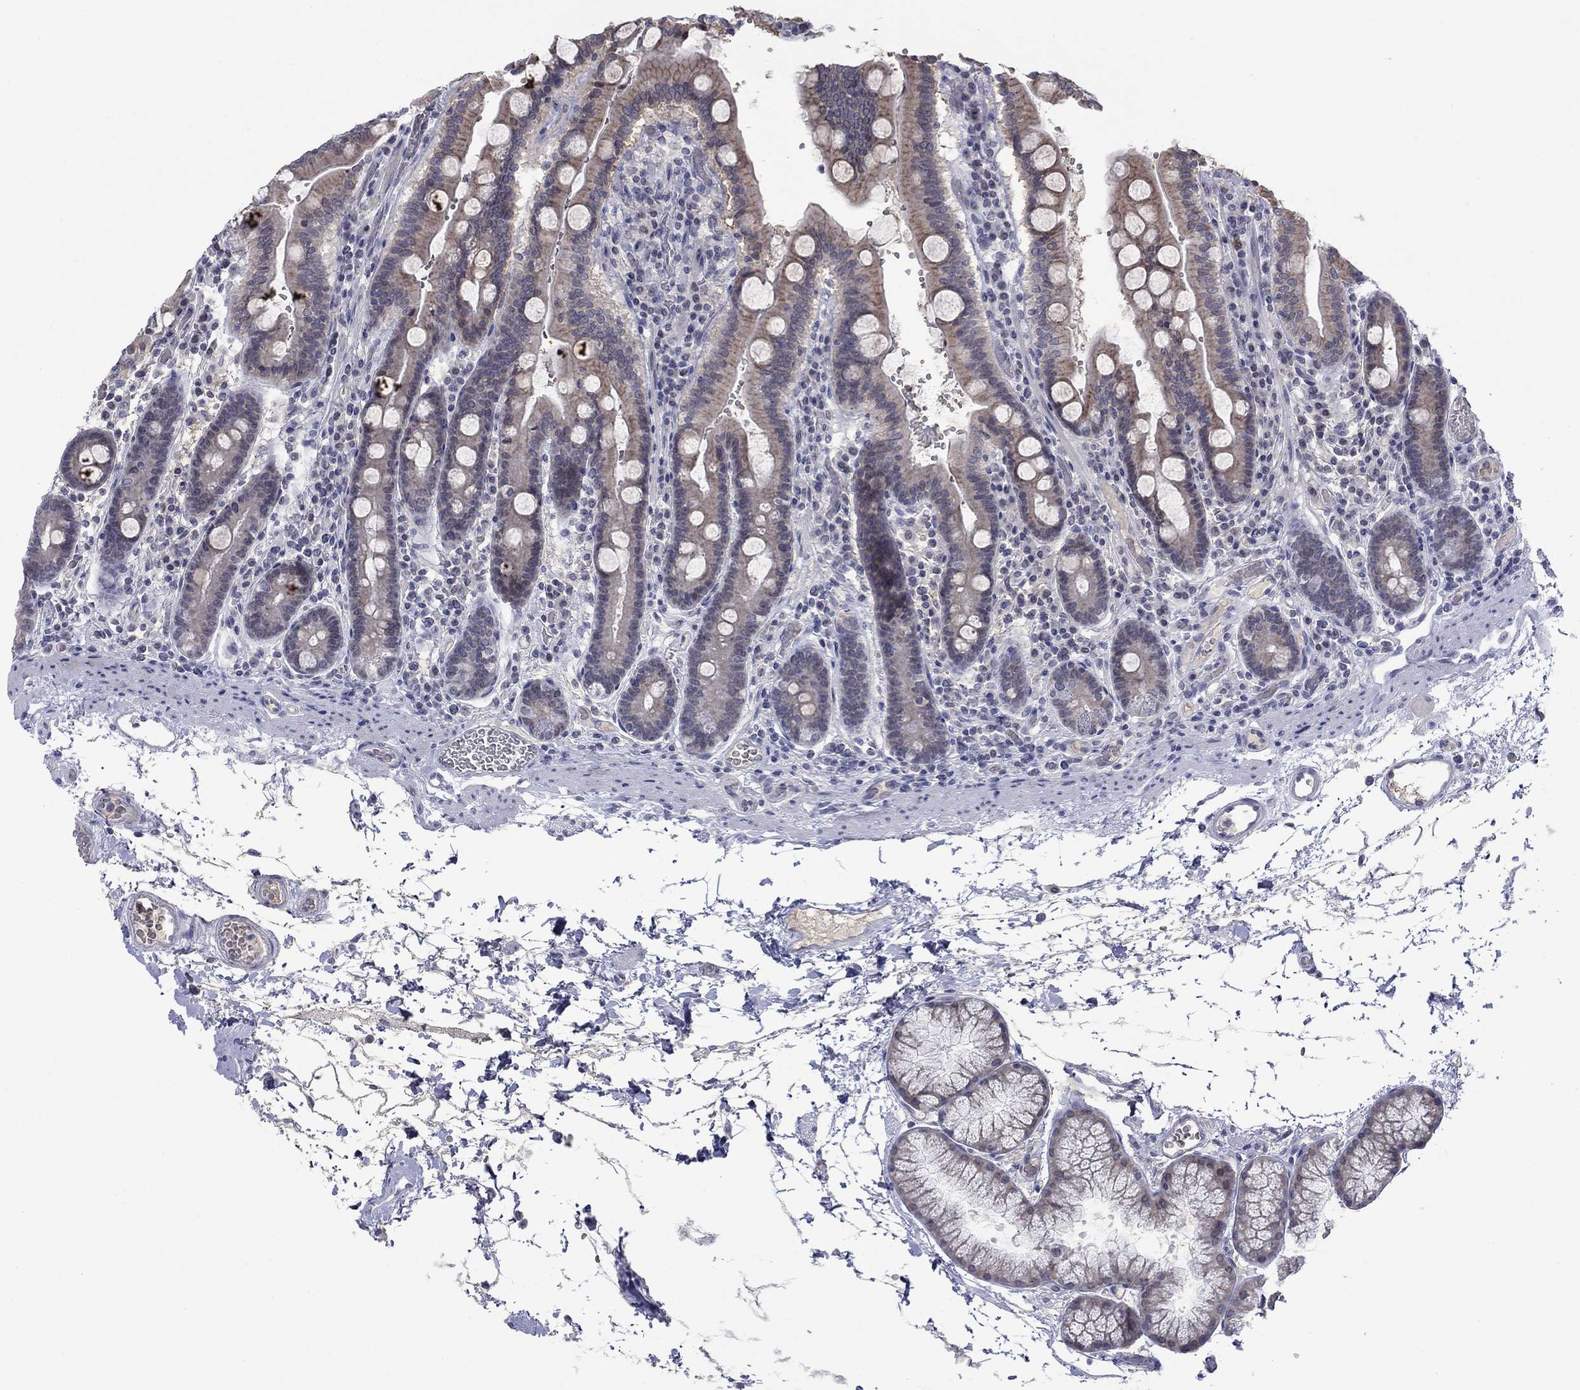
{"staining": {"intensity": "weak", "quantity": "<25%", "location": "cytoplasmic/membranous"}, "tissue": "duodenum", "cell_type": "Glandular cells", "image_type": "normal", "snomed": [{"axis": "morphology", "description": "Normal tissue, NOS"}, {"axis": "topography", "description": "Duodenum"}], "caption": "High power microscopy micrograph of an IHC micrograph of benign duodenum, revealing no significant staining in glandular cells.", "gene": "NSMF", "patient": {"sex": "female", "age": 62}}